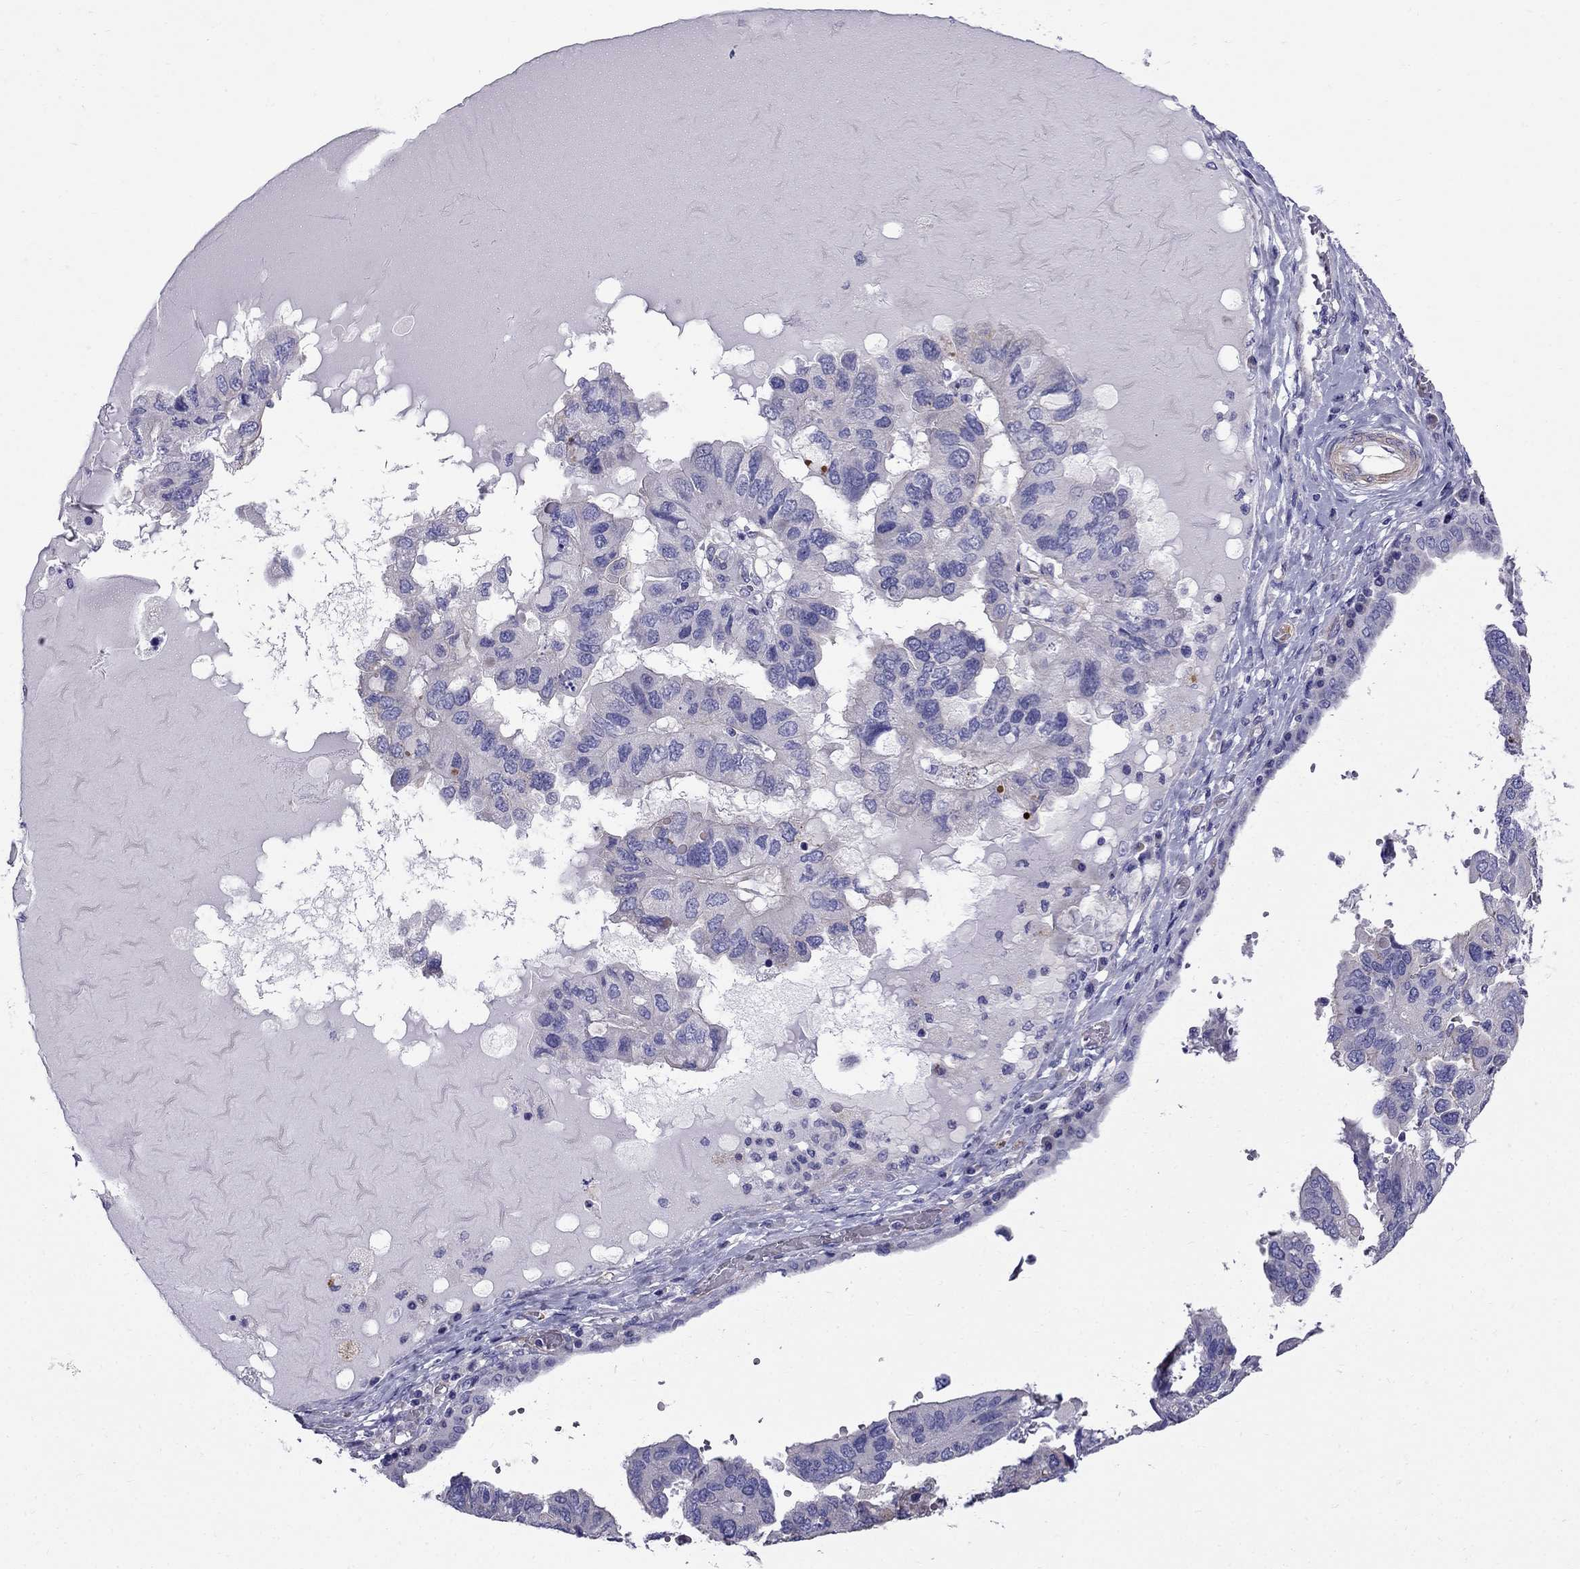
{"staining": {"intensity": "negative", "quantity": "none", "location": "none"}, "tissue": "ovarian cancer", "cell_type": "Tumor cells", "image_type": "cancer", "snomed": [{"axis": "morphology", "description": "Cystadenocarcinoma, serous, NOS"}, {"axis": "topography", "description": "Ovary"}], "caption": "Protein analysis of serous cystadenocarcinoma (ovarian) demonstrates no significant expression in tumor cells. (Brightfield microscopy of DAB immunohistochemistry (IHC) at high magnification).", "gene": "GPR50", "patient": {"sex": "female", "age": 79}}